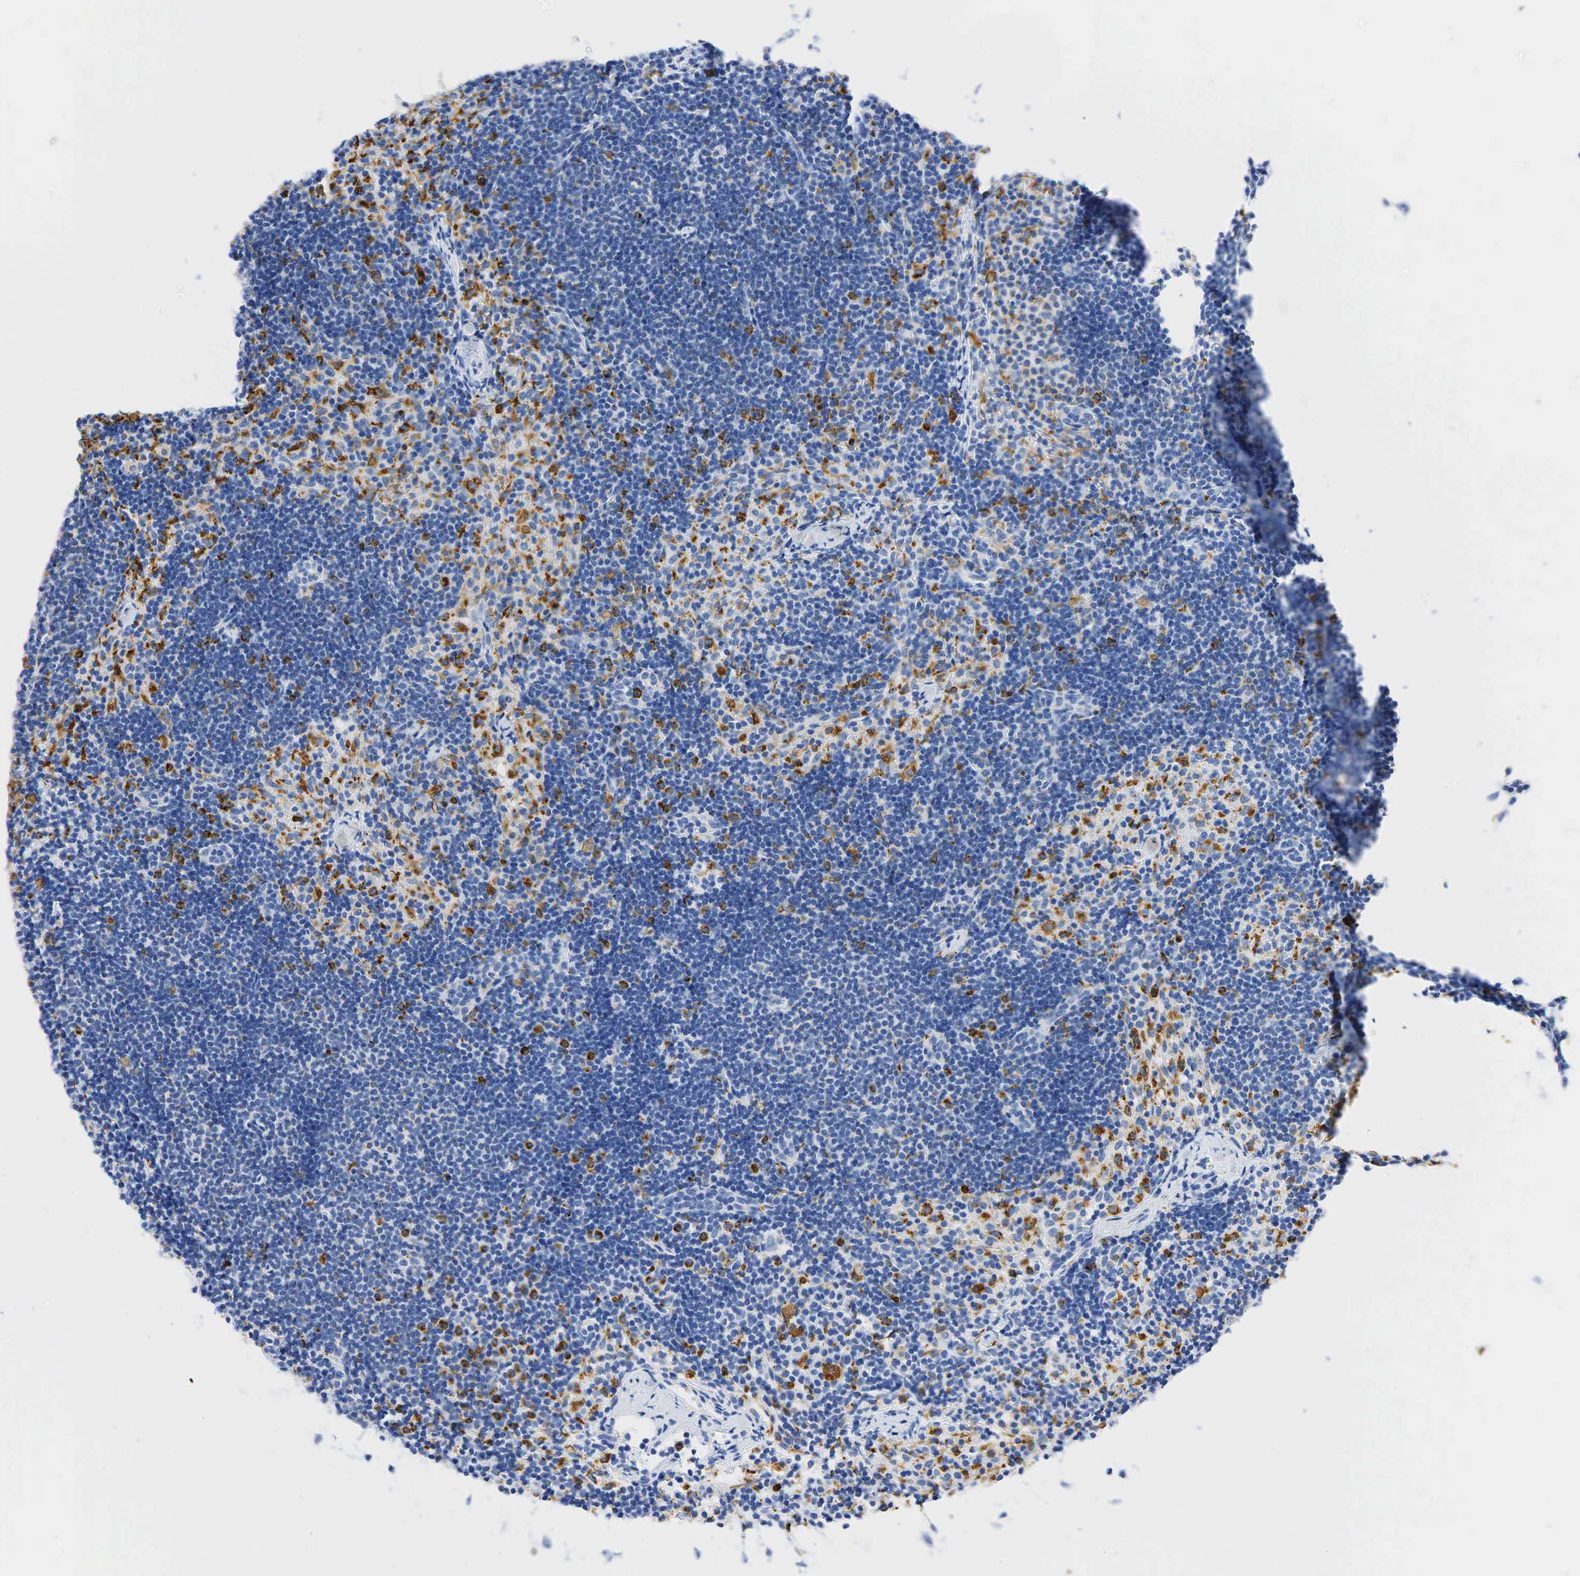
{"staining": {"intensity": "moderate", "quantity": "<25%", "location": "cytoplasmic/membranous"}, "tissue": "lymph node", "cell_type": "Germinal center cells", "image_type": "normal", "snomed": [{"axis": "morphology", "description": "Normal tissue, NOS"}, {"axis": "topography", "description": "Lymph node"}], "caption": "Immunohistochemistry (DAB (3,3'-diaminobenzidine)) staining of unremarkable lymph node shows moderate cytoplasmic/membranous protein expression in approximately <25% of germinal center cells.", "gene": "CD68", "patient": {"sex": "female", "age": 35}}